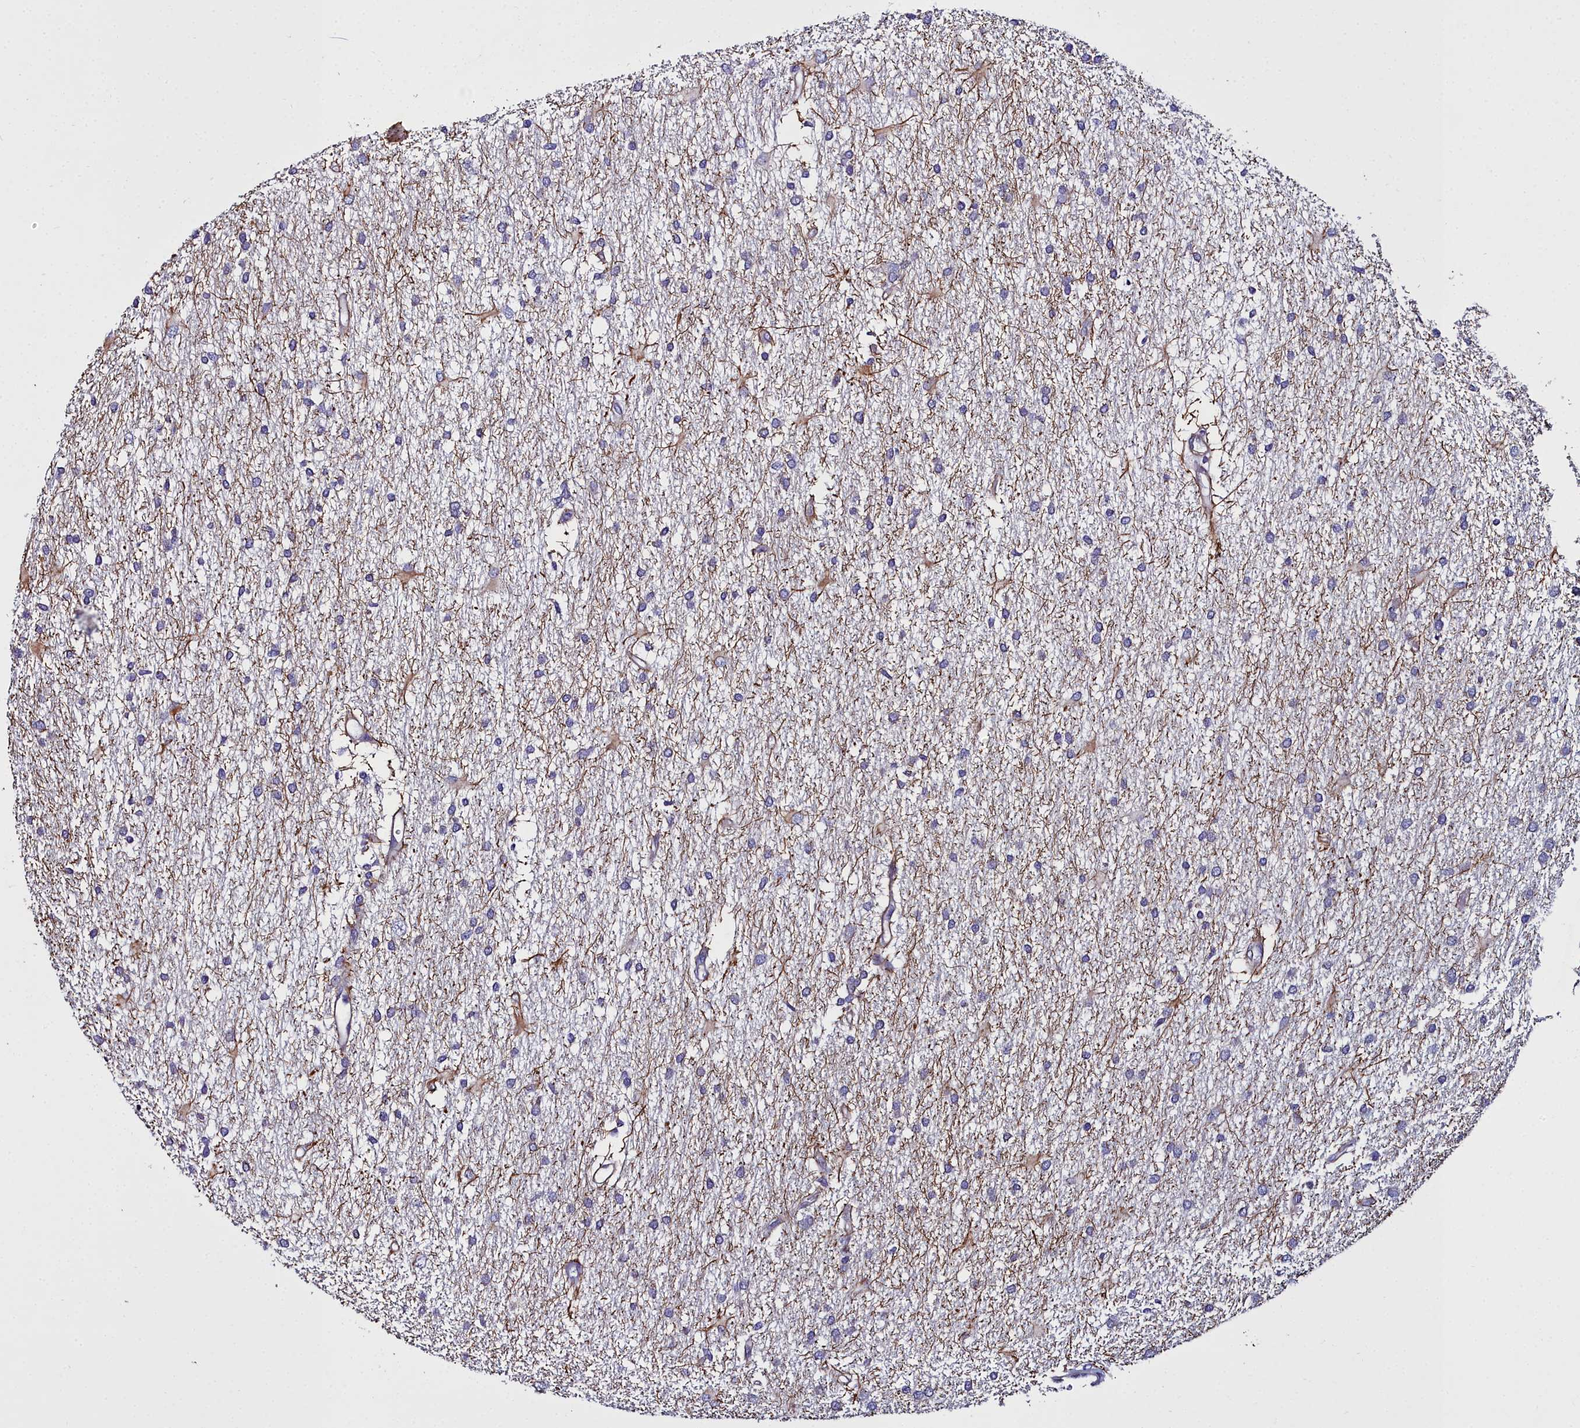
{"staining": {"intensity": "negative", "quantity": "none", "location": "none"}, "tissue": "glioma", "cell_type": "Tumor cells", "image_type": "cancer", "snomed": [{"axis": "morphology", "description": "Glioma, malignant, High grade"}, {"axis": "topography", "description": "Brain"}], "caption": "Tumor cells show no significant protein staining in glioma.", "gene": "FADS3", "patient": {"sex": "male", "age": 77}}